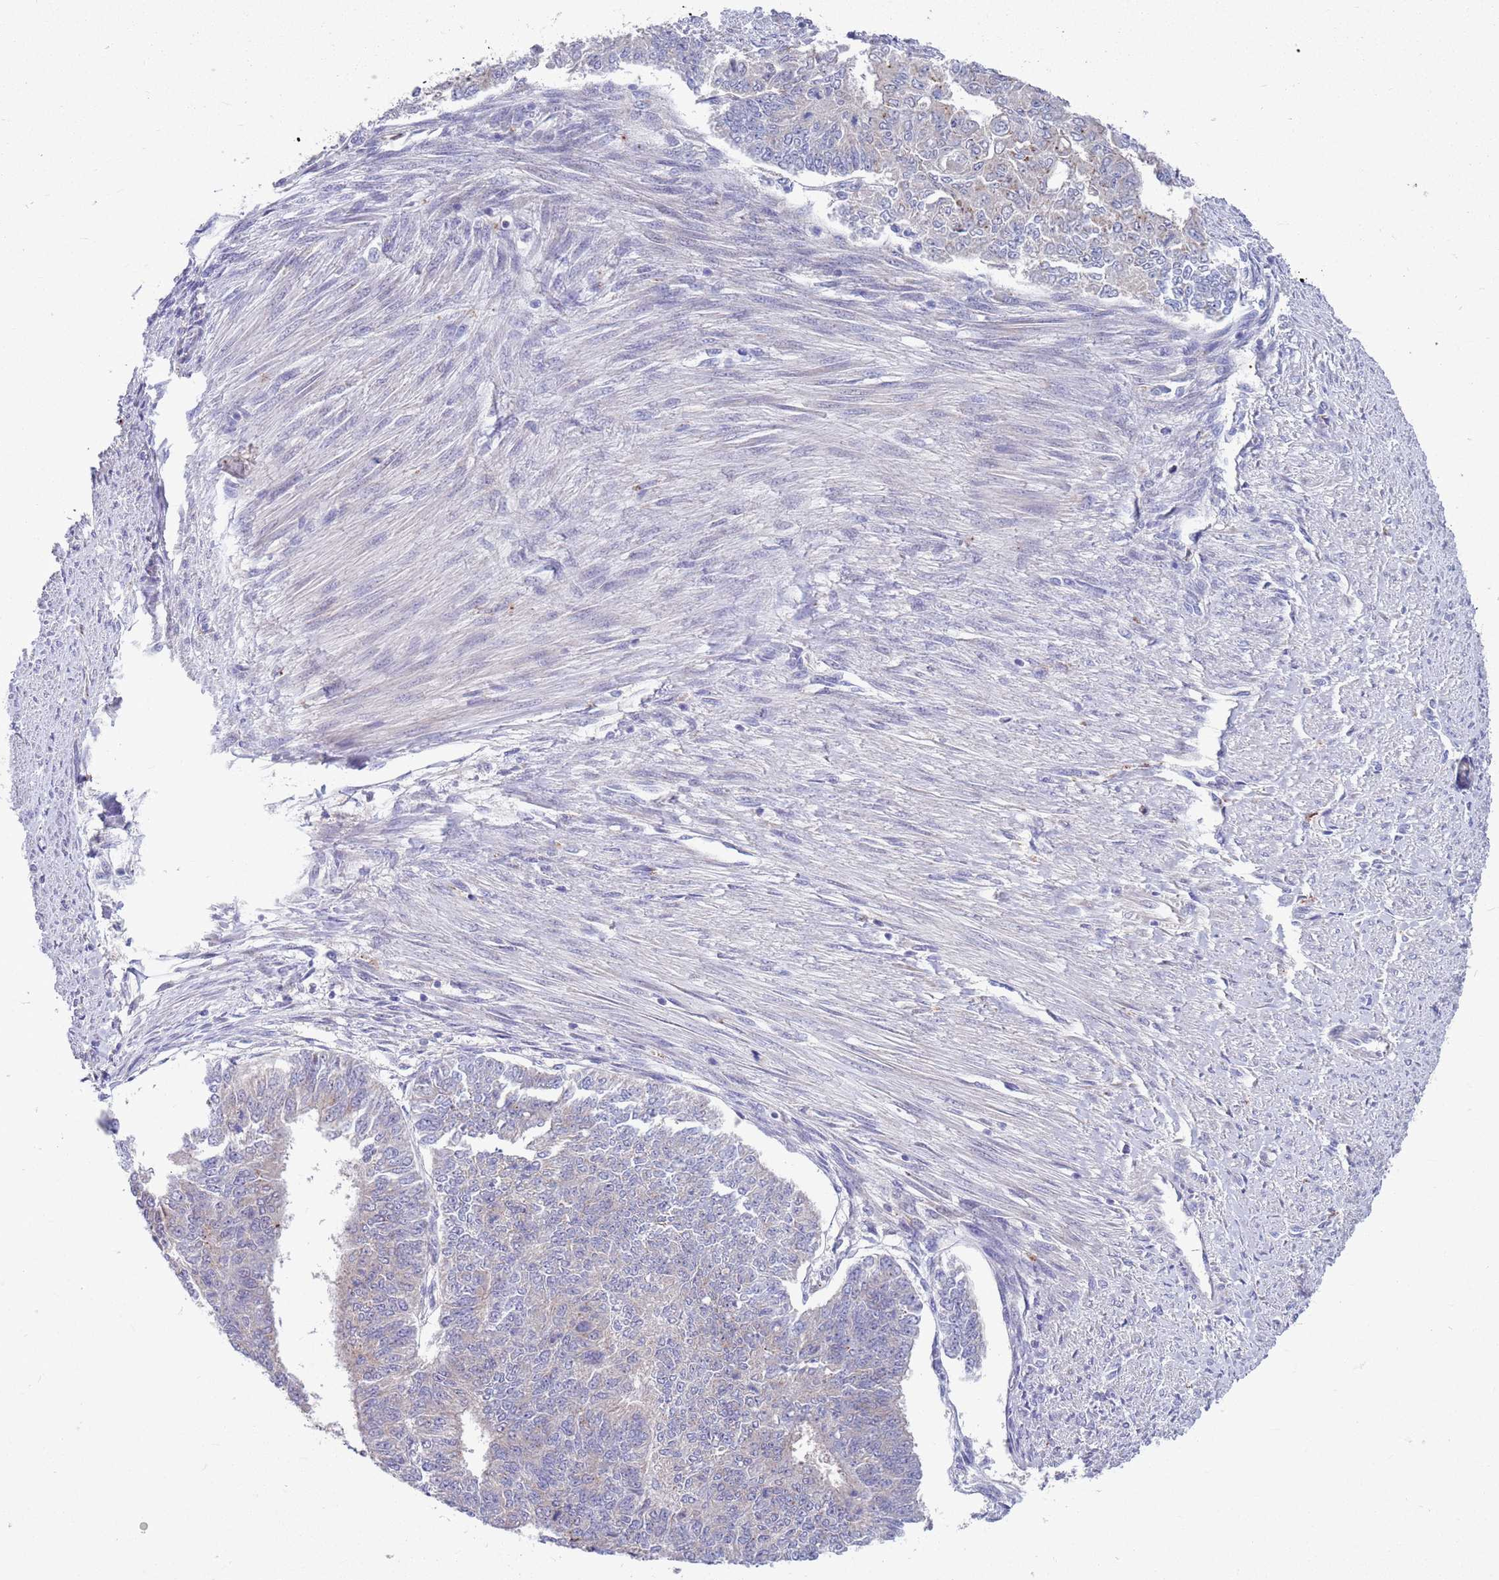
{"staining": {"intensity": "negative", "quantity": "none", "location": "none"}, "tissue": "endometrial cancer", "cell_type": "Tumor cells", "image_type": "cancer", "snomed": [{"axis": "morphology", "description": "Adenocarcinoma, NOS"}, {"axis": "topography", "description": "Endometrium"}], "caption": "A micrograph of endometrial cancer stained for a protein exhibits no brown staining in tumor cells.", "gene": "KLHL29", "patient": {"sex": "female", "age": 32}}